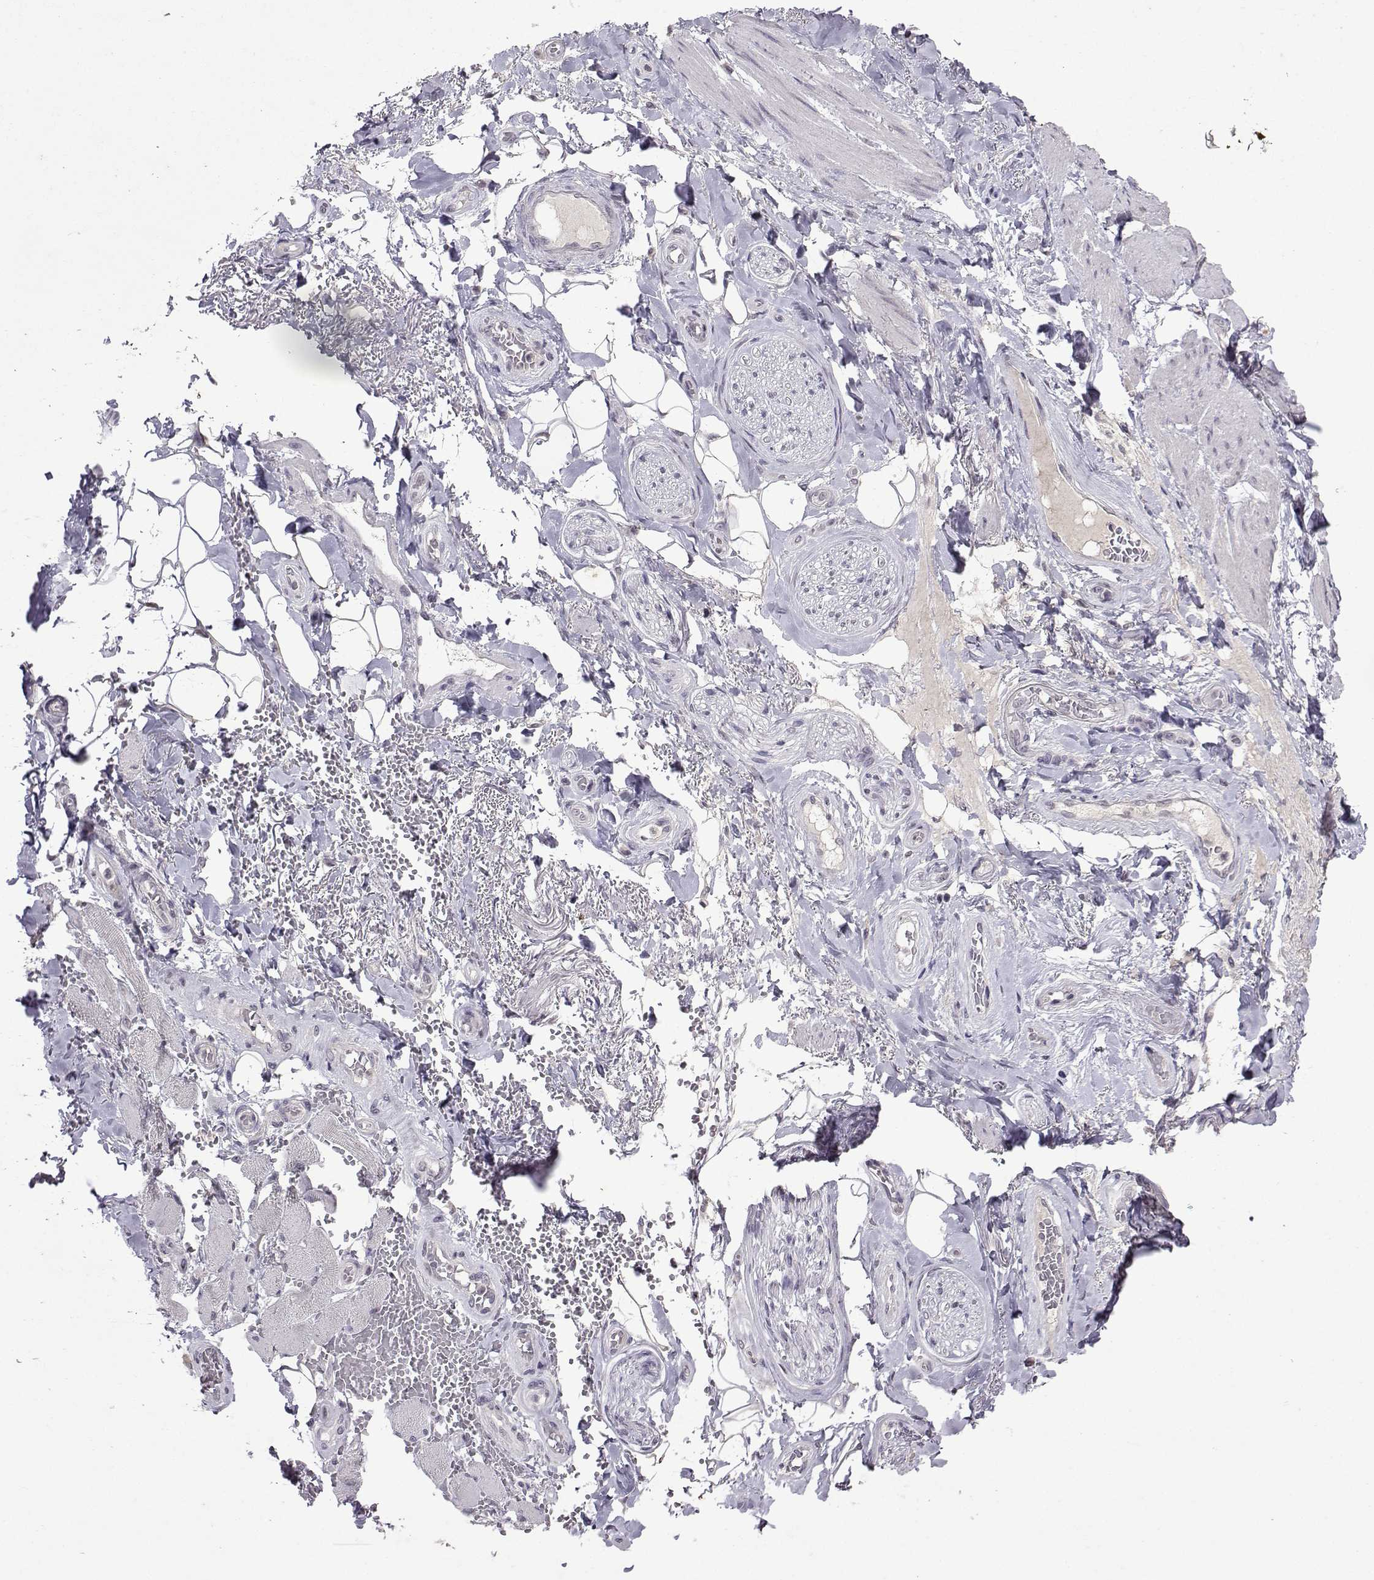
{"staining": {"intensity": "negative", "quantity": "none", "location": "none"}, "tissue": "adipose tissue", "cell_type": "Adipocytes", "image_type": "normal", "snomed": [{"axis": "morphology", "description": "Normal tissue, NOS"}, {"axis": "topography", "description": "Anal"}, {"axis": "topography", "description": "Peripheral nerve tissue"}], "caption": "High magnification brightfield microscopy of benign adipose tissue stained with DAB (3,3'-diaminobenzidine) (brown) and counterstained with hematoxylin (blue): adipocytes show no significant expression. (IHC, brightfield microscopy, high magnification).", "gene": "CCL28", "patient": {"sex": "male", "age": 53}}